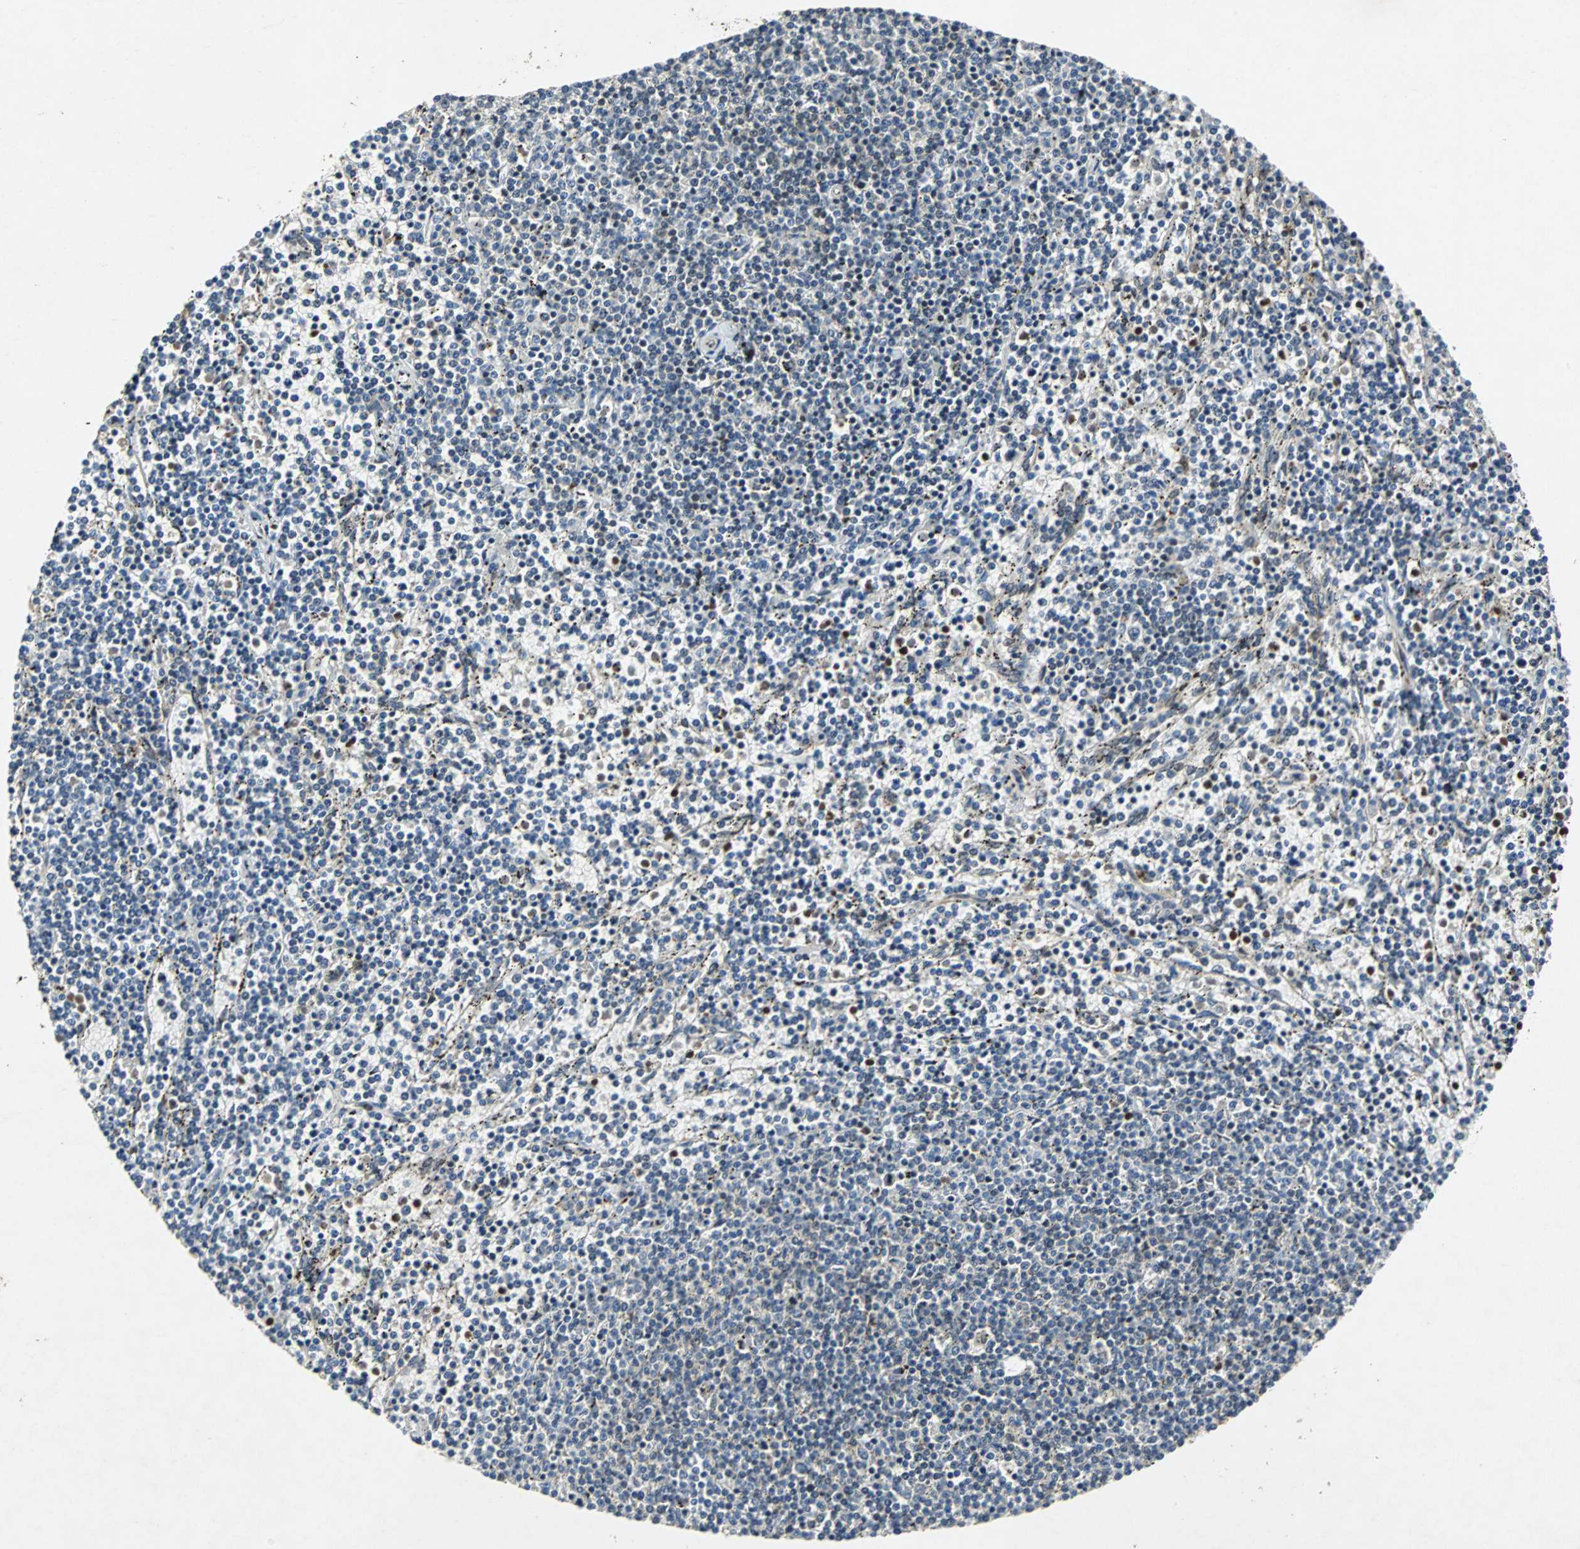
{"staining": {"intensity": "weak", "quantity": "25%-75%", "location": "cytoplasmic/membranous"}, "tissue": "lymphoma", "cell_type": "Tumor cells", "image_type": "cancer", "snomed": [{"axis": "morphology", "description": "Malignant lymphoma, non-Hodgkin's type, Low grade"}, {"axis": "topography", "description": "Spleen"}], "caption": "Immunohistochemistry (IHC) histopathology image of neoplastic tissue: lymphoma stained using immunohistochemistry exhibits low levels of weak protein expression localized specifically in the cytoplasmic/membranous of tumor cells, appearing as a cytoplasmic/membranous brown color.", "gene": "TUBA4A", "patient": {"sex": "female", "age": 50}}